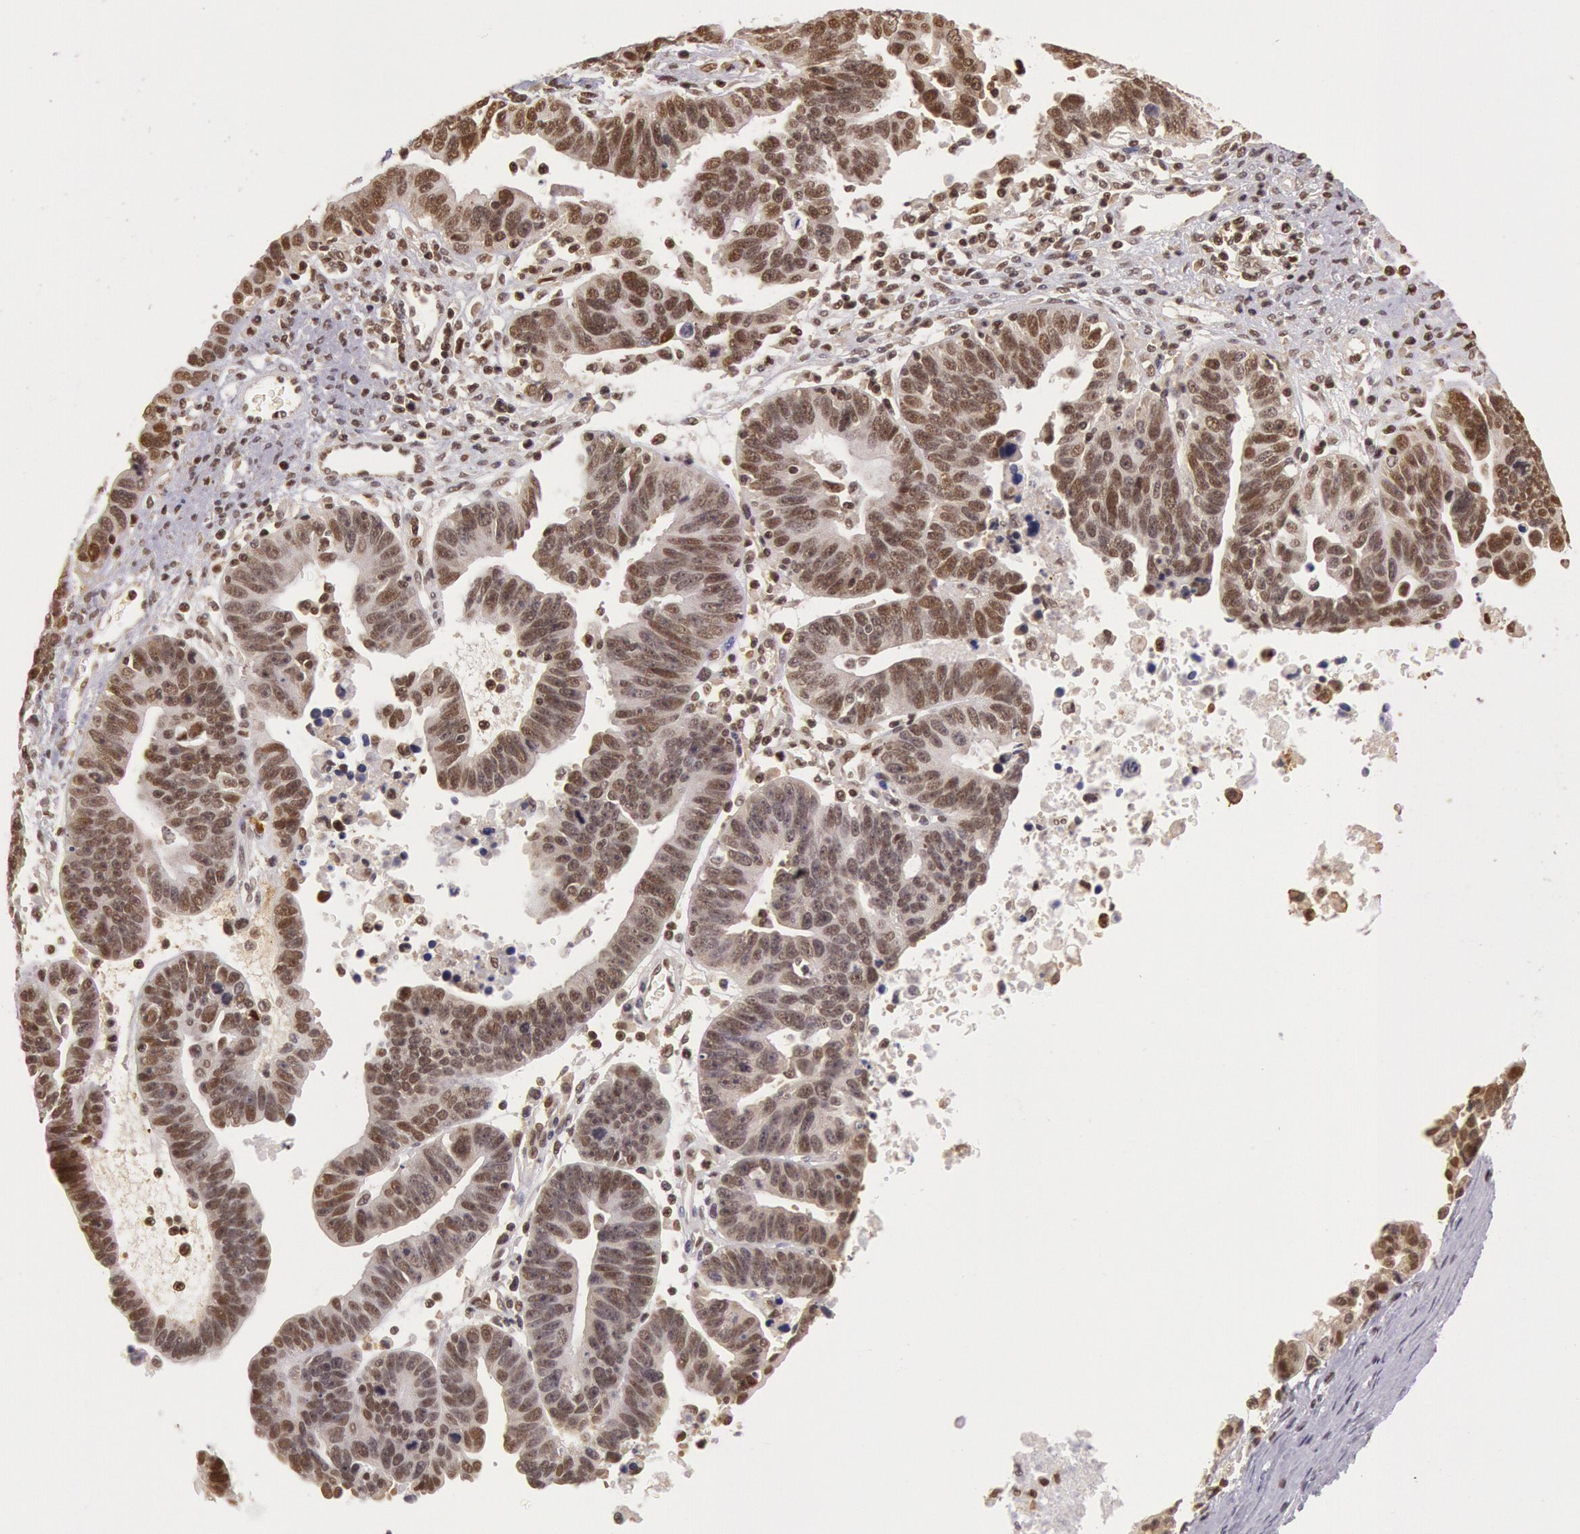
{"staining": {"intensity": "strong", "quantity": ">75%", "location": "nuclear"}, "tissue": "ovarian cancer", "cell_type": "Tumor cells", "image_type": "cancer", "snomed": [{"axis": "morphology", "description": "Carcinoma, endometroid"}, {"axis": "morphology", "description": "Cystadenocarcinoma, serous, NOS"}, {"axis": "topography", "description": "Ovary"}], "caption": "A photomicrograph showing strong nuclear positivity in about >75% of tumor cells in ovarian cancer, as visualized by brown immunohistochemical staining.", "gene": "ESS2", "patient": {"sex": "female", "age": 45}}